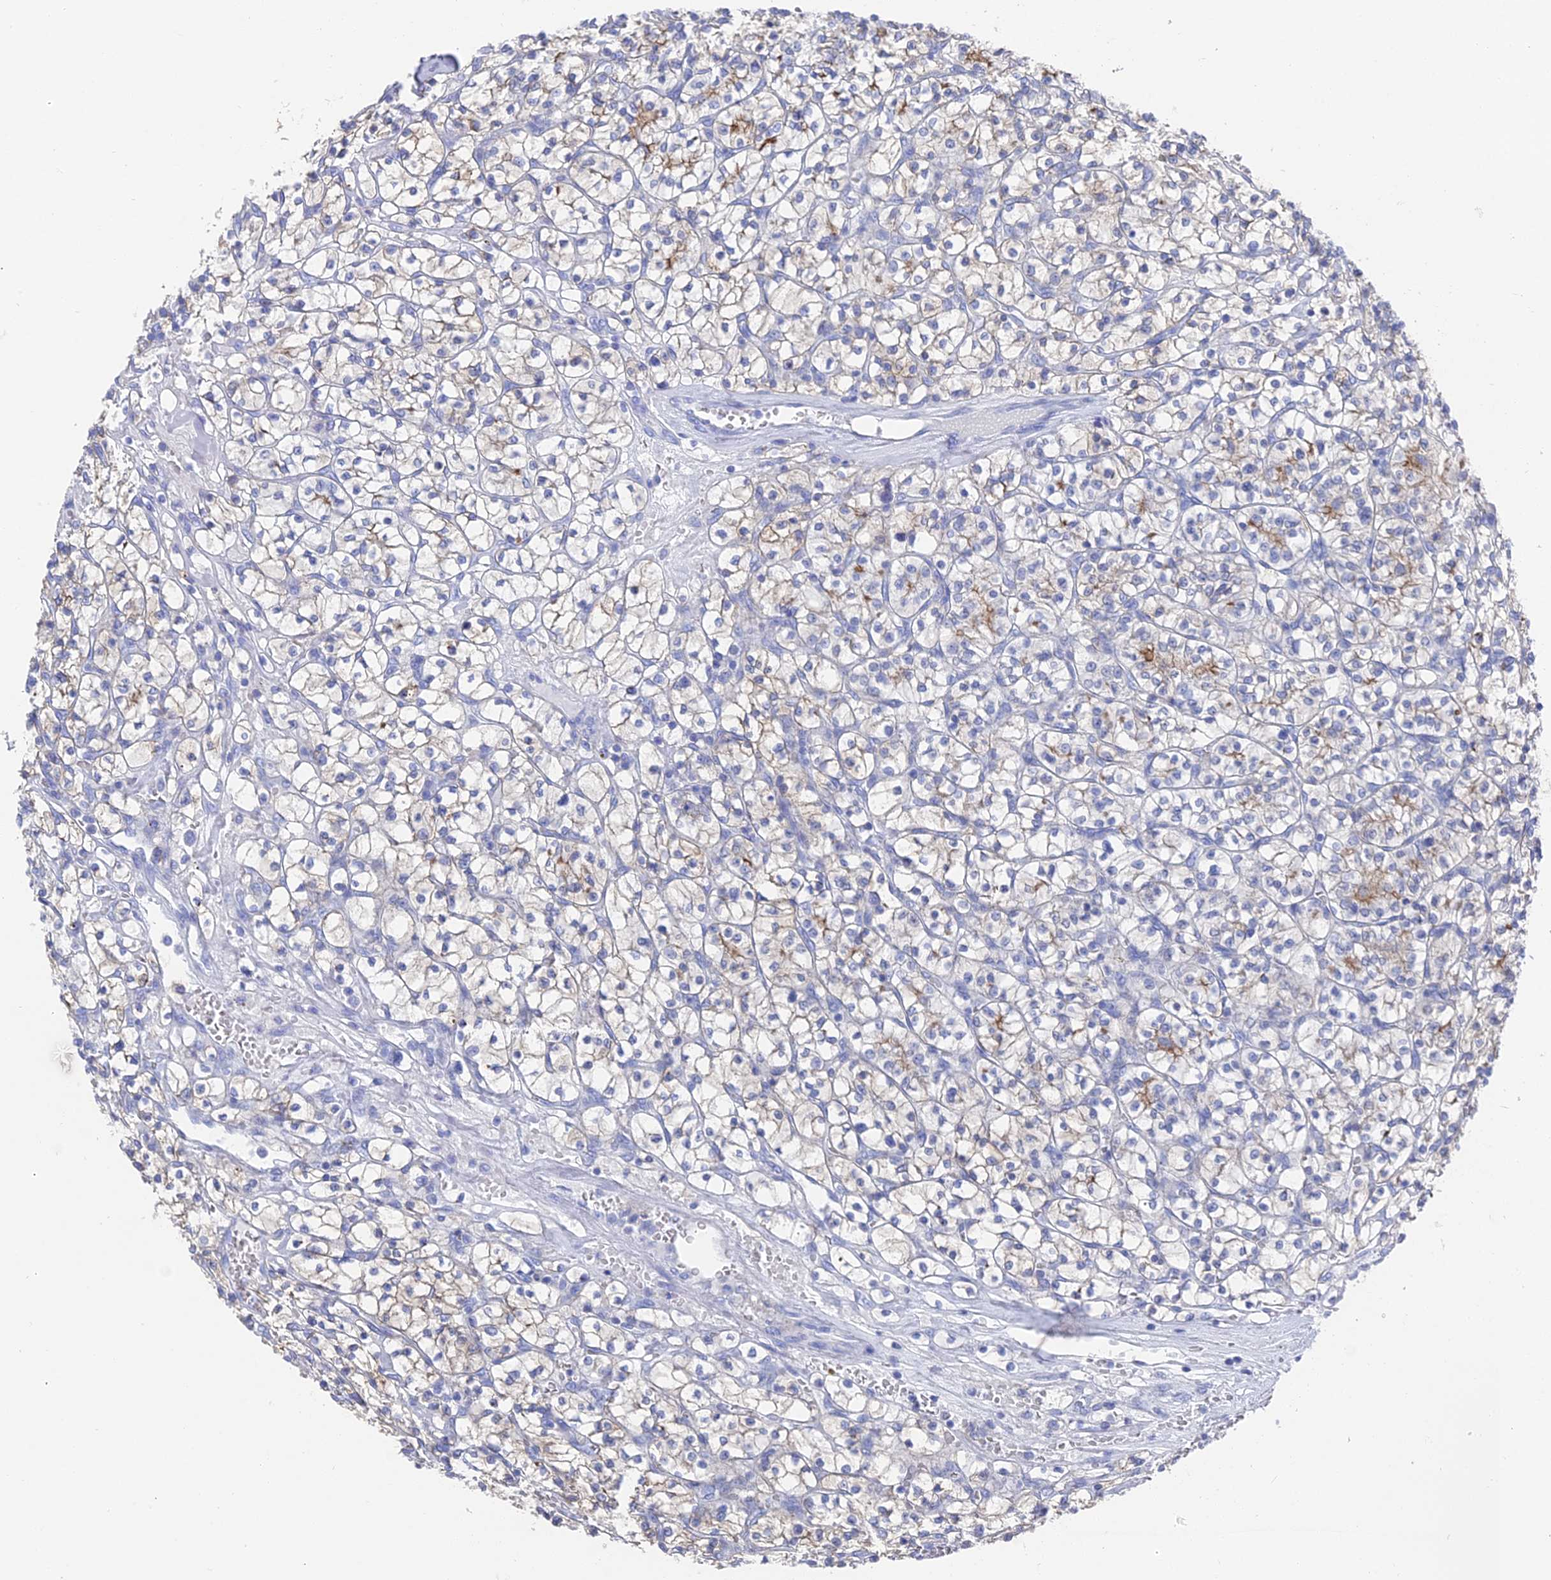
{"staining": {"intensity": "moderate", "quantity": "<25%", "location": "cytoplasmic/membranous"}, "tissue": "renal cancer", "cell_type": "Tumor cells", "image_type": "cancer", "snomed": [{"axis": "morphology", "description": "Adenocarcinoma, NOS"}, {"axis": "topography", "description": "Kidney"}], "caption": "The micrograph demonstrates immunohistochemical staining of renal cancer (adenocarcinoma). There is moderate cytoplasmic/membranous expression is seen in approximately <25% of tumor cells.", "gene": "ENPP3", "patient": {"sex": "female", "age": 64}}